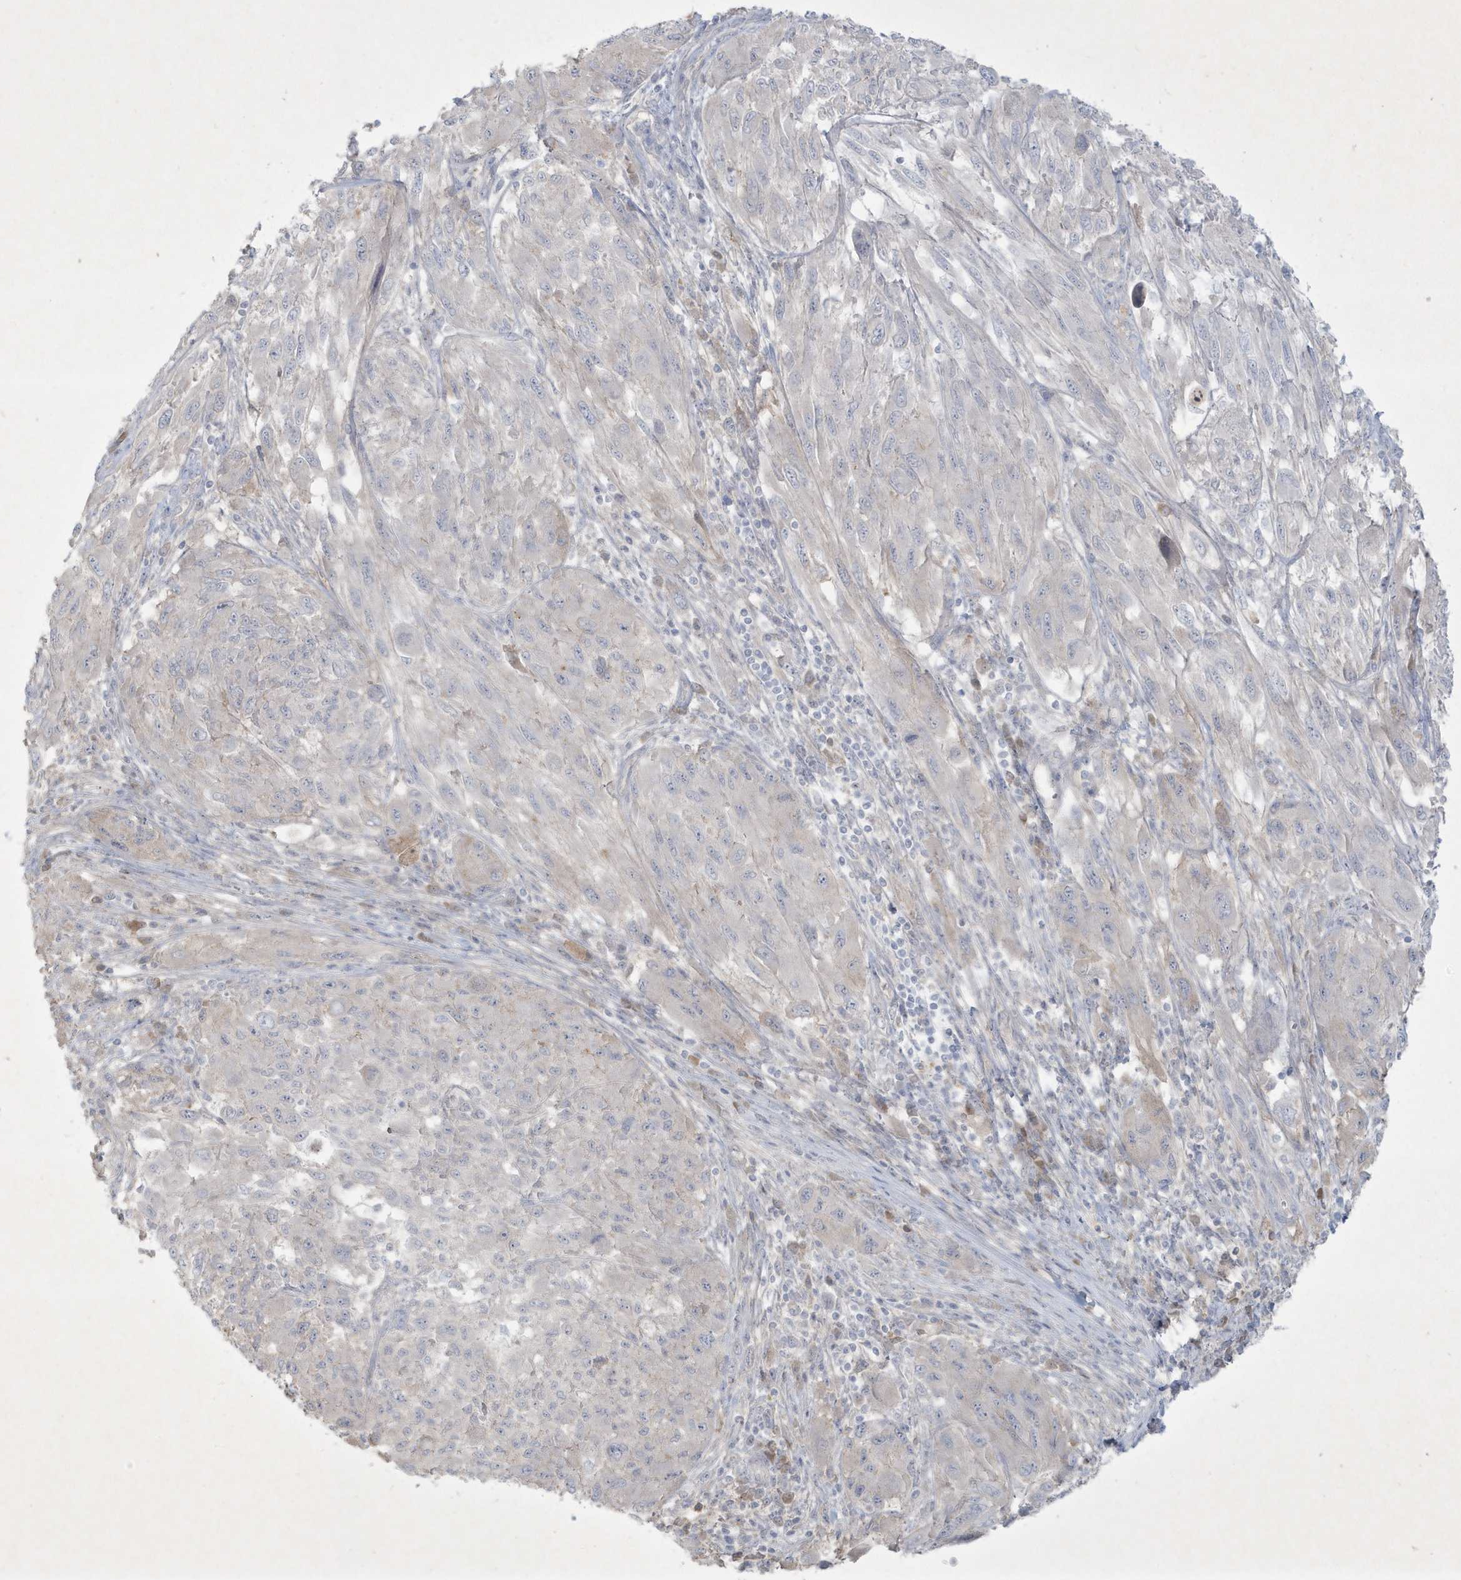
{"staining": {"intensity": "negative", "quantity": "none", "location": "none"}, "tissue": "melanoma", "cell_type": "Tumor cells", "image_type": "cancer", "snomed": [{"axis": "morphology", "description": "Malignant melanoma, NOS"}, {"axis": "topography", "description": "Skin"}], "caption": "This is an immunohistochemistry (IHC) histopathology image of human melanoma. There is no positivity in tumor cells.", "gene": "CCDC24", "patient": {"sex": "female", "age": 91}}